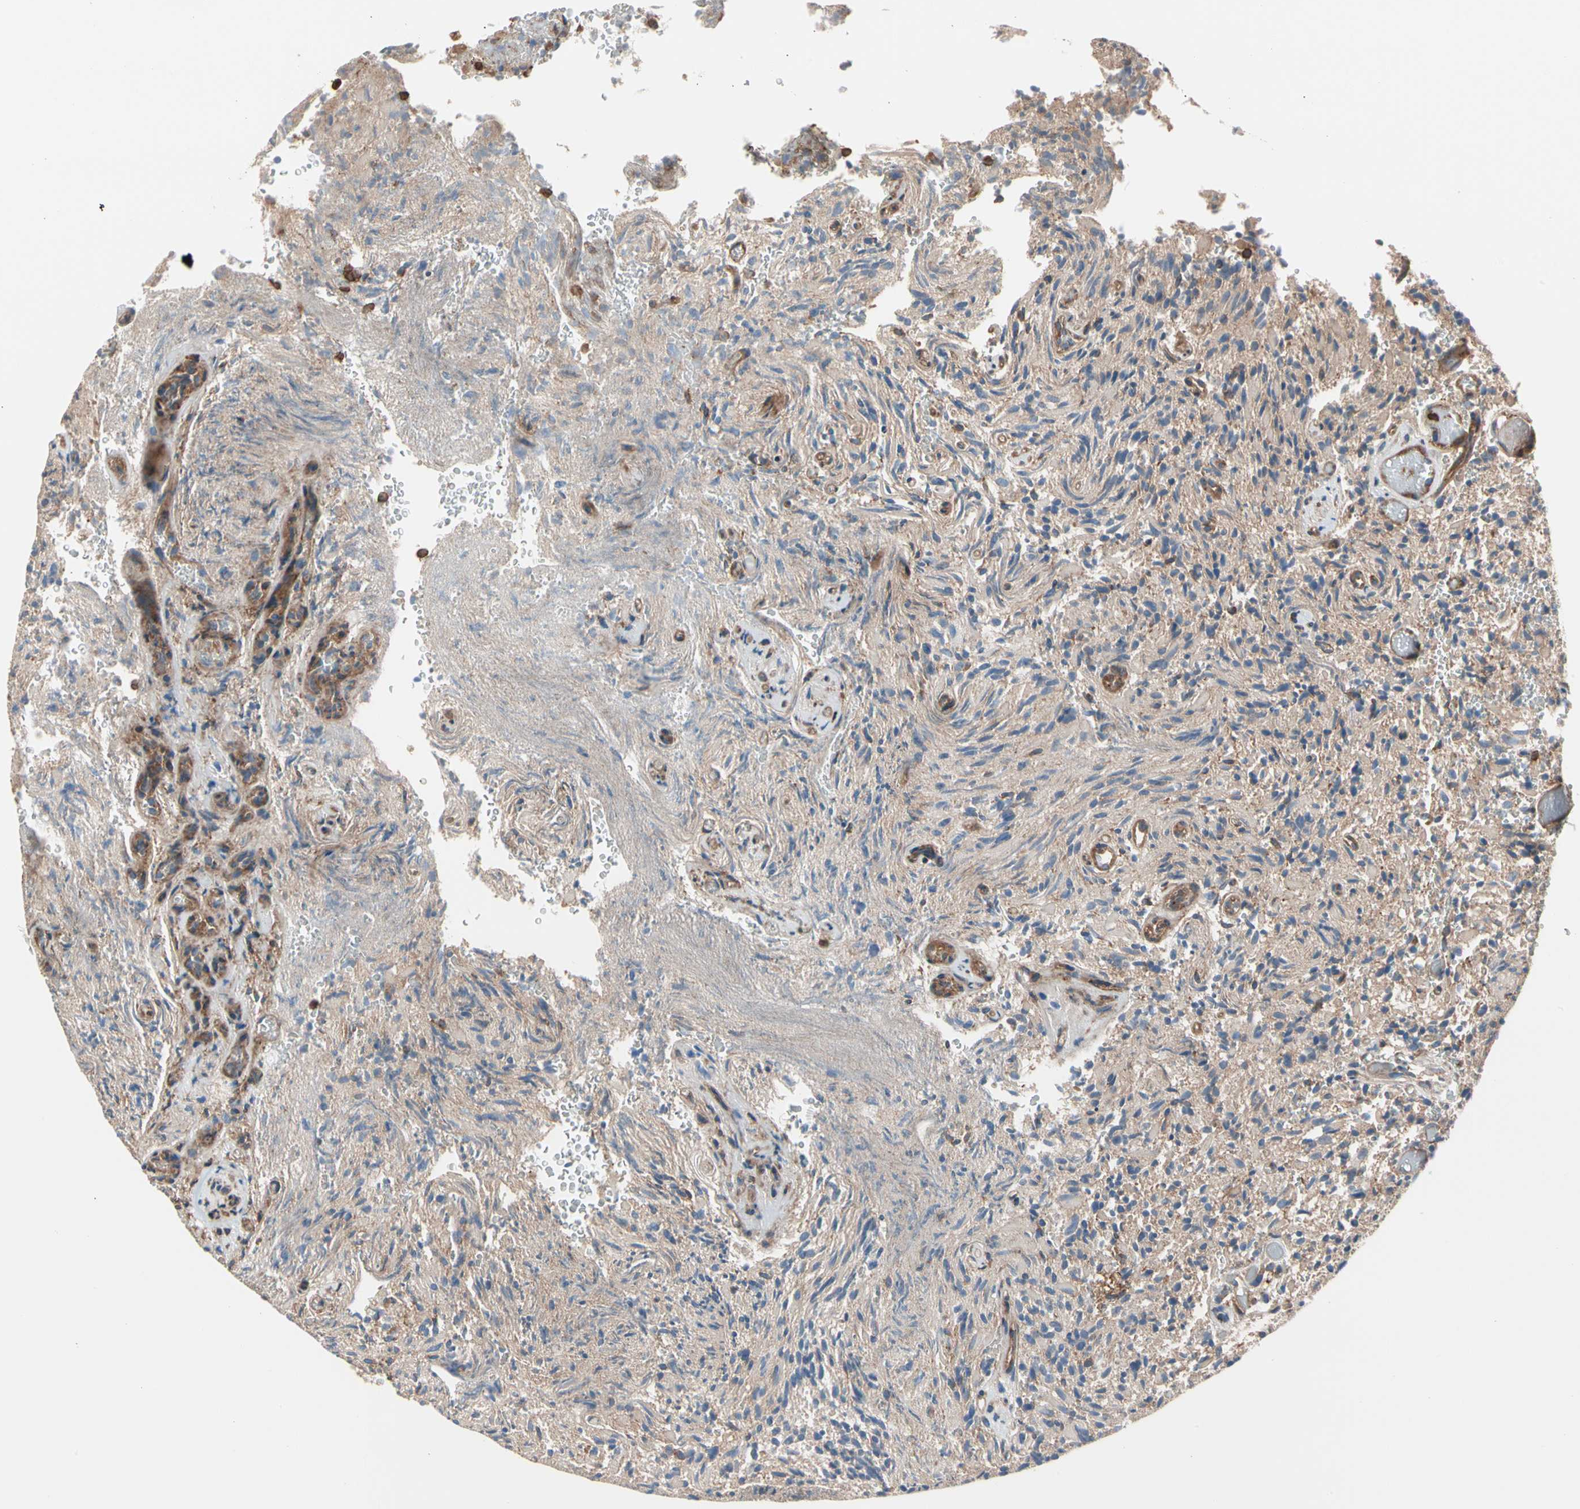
{"staining": {"intensity": "moderate", "quantity": "25%-75%", "location": "cytoplasmic/membranous"}, "tissue": "glioma", "cell_type": "Tumor cells", "image_type": "cancer", "snomed": [{"axis": "morphology", "description": "Glioma, malignant, High grade"}, {"axis": "topography", "description": "Brain"}], "caption": "Glioma stained with immunohistochemistry (IHC) shows moderate cytoplasmic/membranous staining in approximately 25%-75% of tumor cells.", "gene": "ROCK1", "patient": {"sex": "male", "age": 71}}